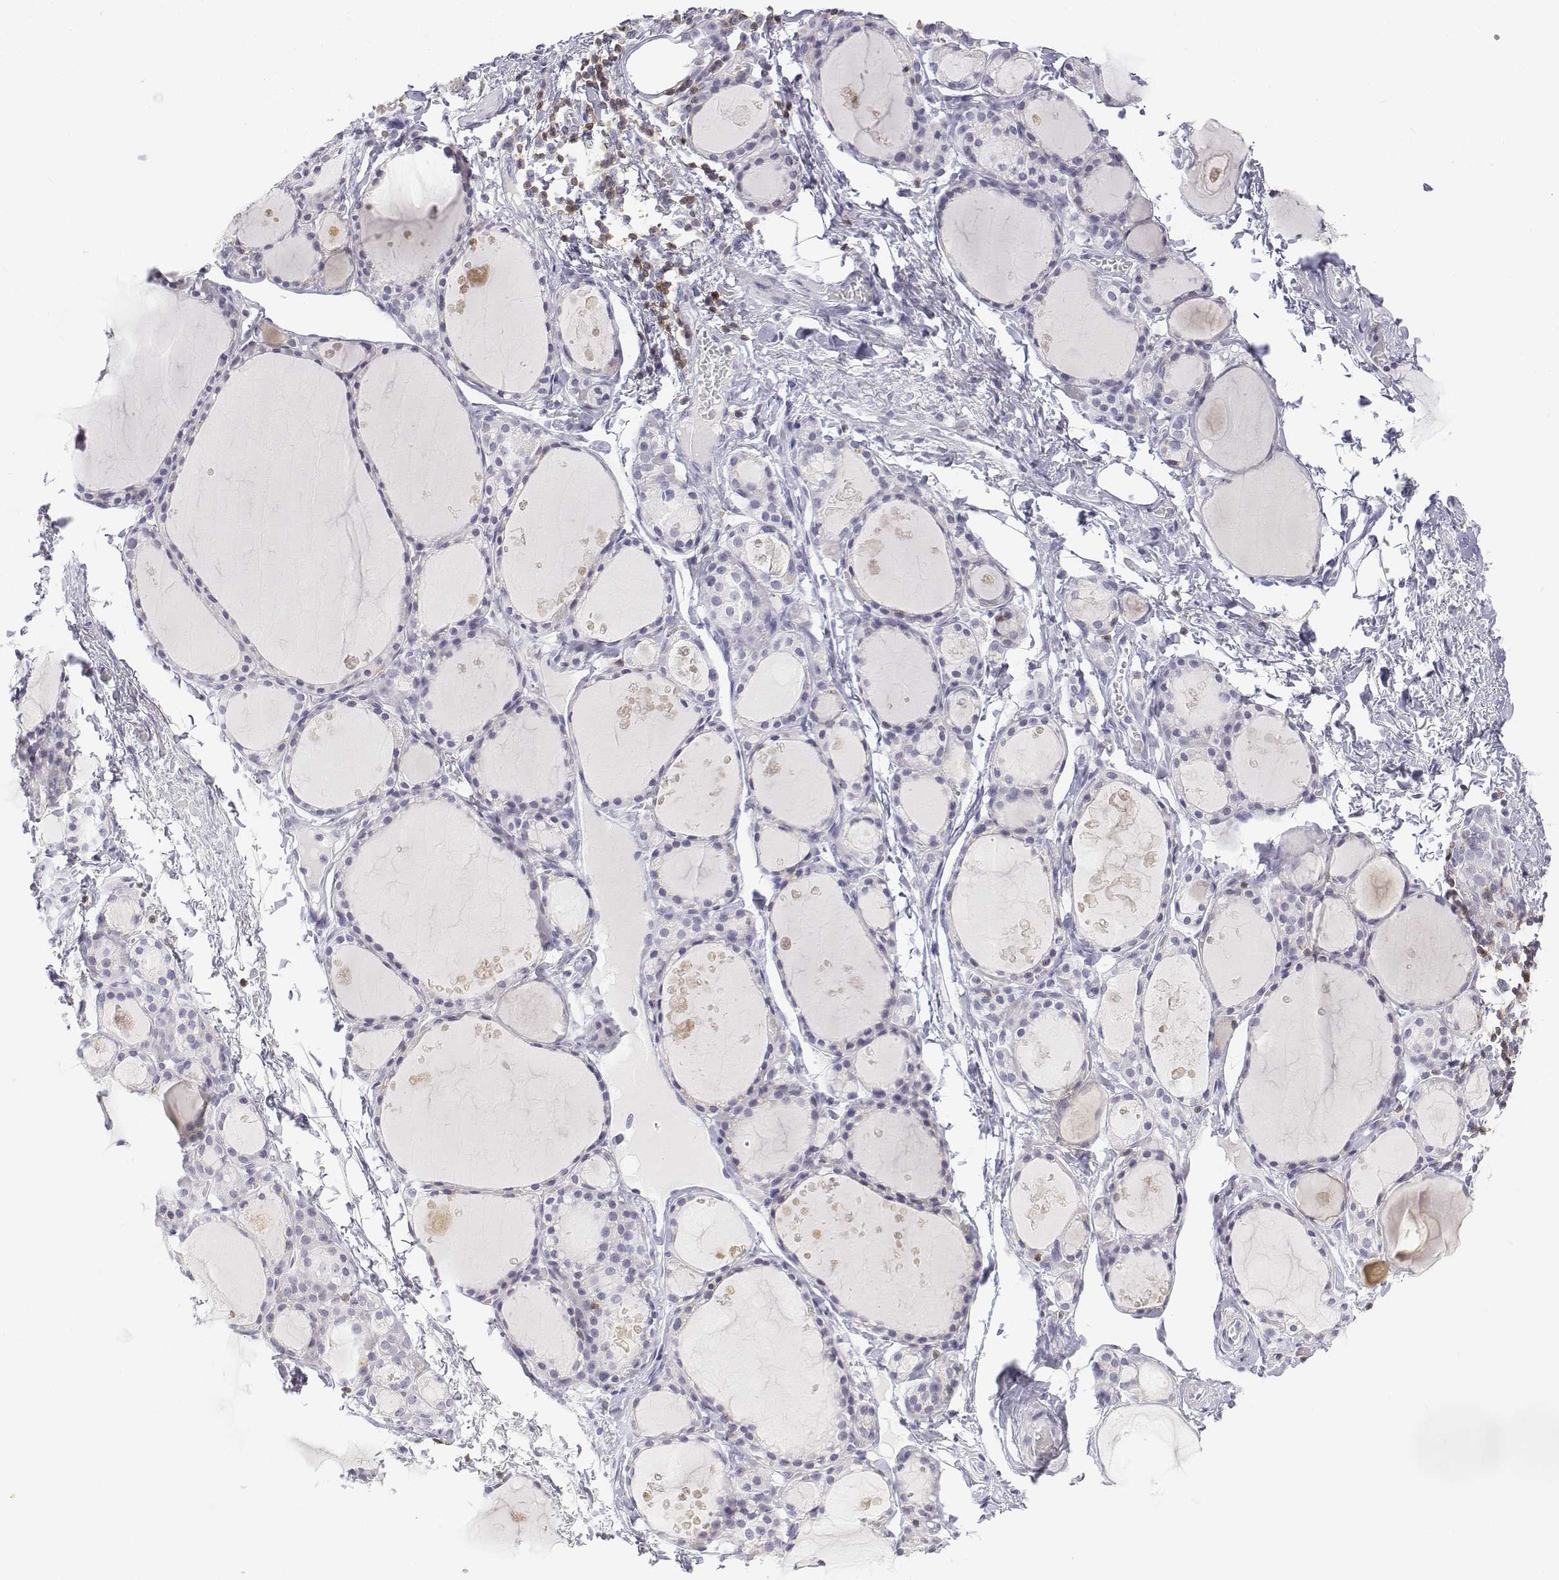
{"staining": {"intensity": "negative", "quantity": "none", "location": "none"}, "tissue": "thyroid gland", "cell_type": "Glandular cells", "image_type": "normal", "snomed": [{"axis": "morphology", "description": "Normal tissue, NOS"}, {"axis": "topography", "description": "Thyroid gland"}], "caption": "High magnification brightfield microscopy of normal thyroid gland stained with DAB (brown) and counterstained with hematoxylin (blue): glandular cells show no significant positivity. (DAB immunohistochemistry visualized using brightfield microscopy, high magnification).", "gene": "CD3E", "patient": {"sex": "male", "age": 68}}